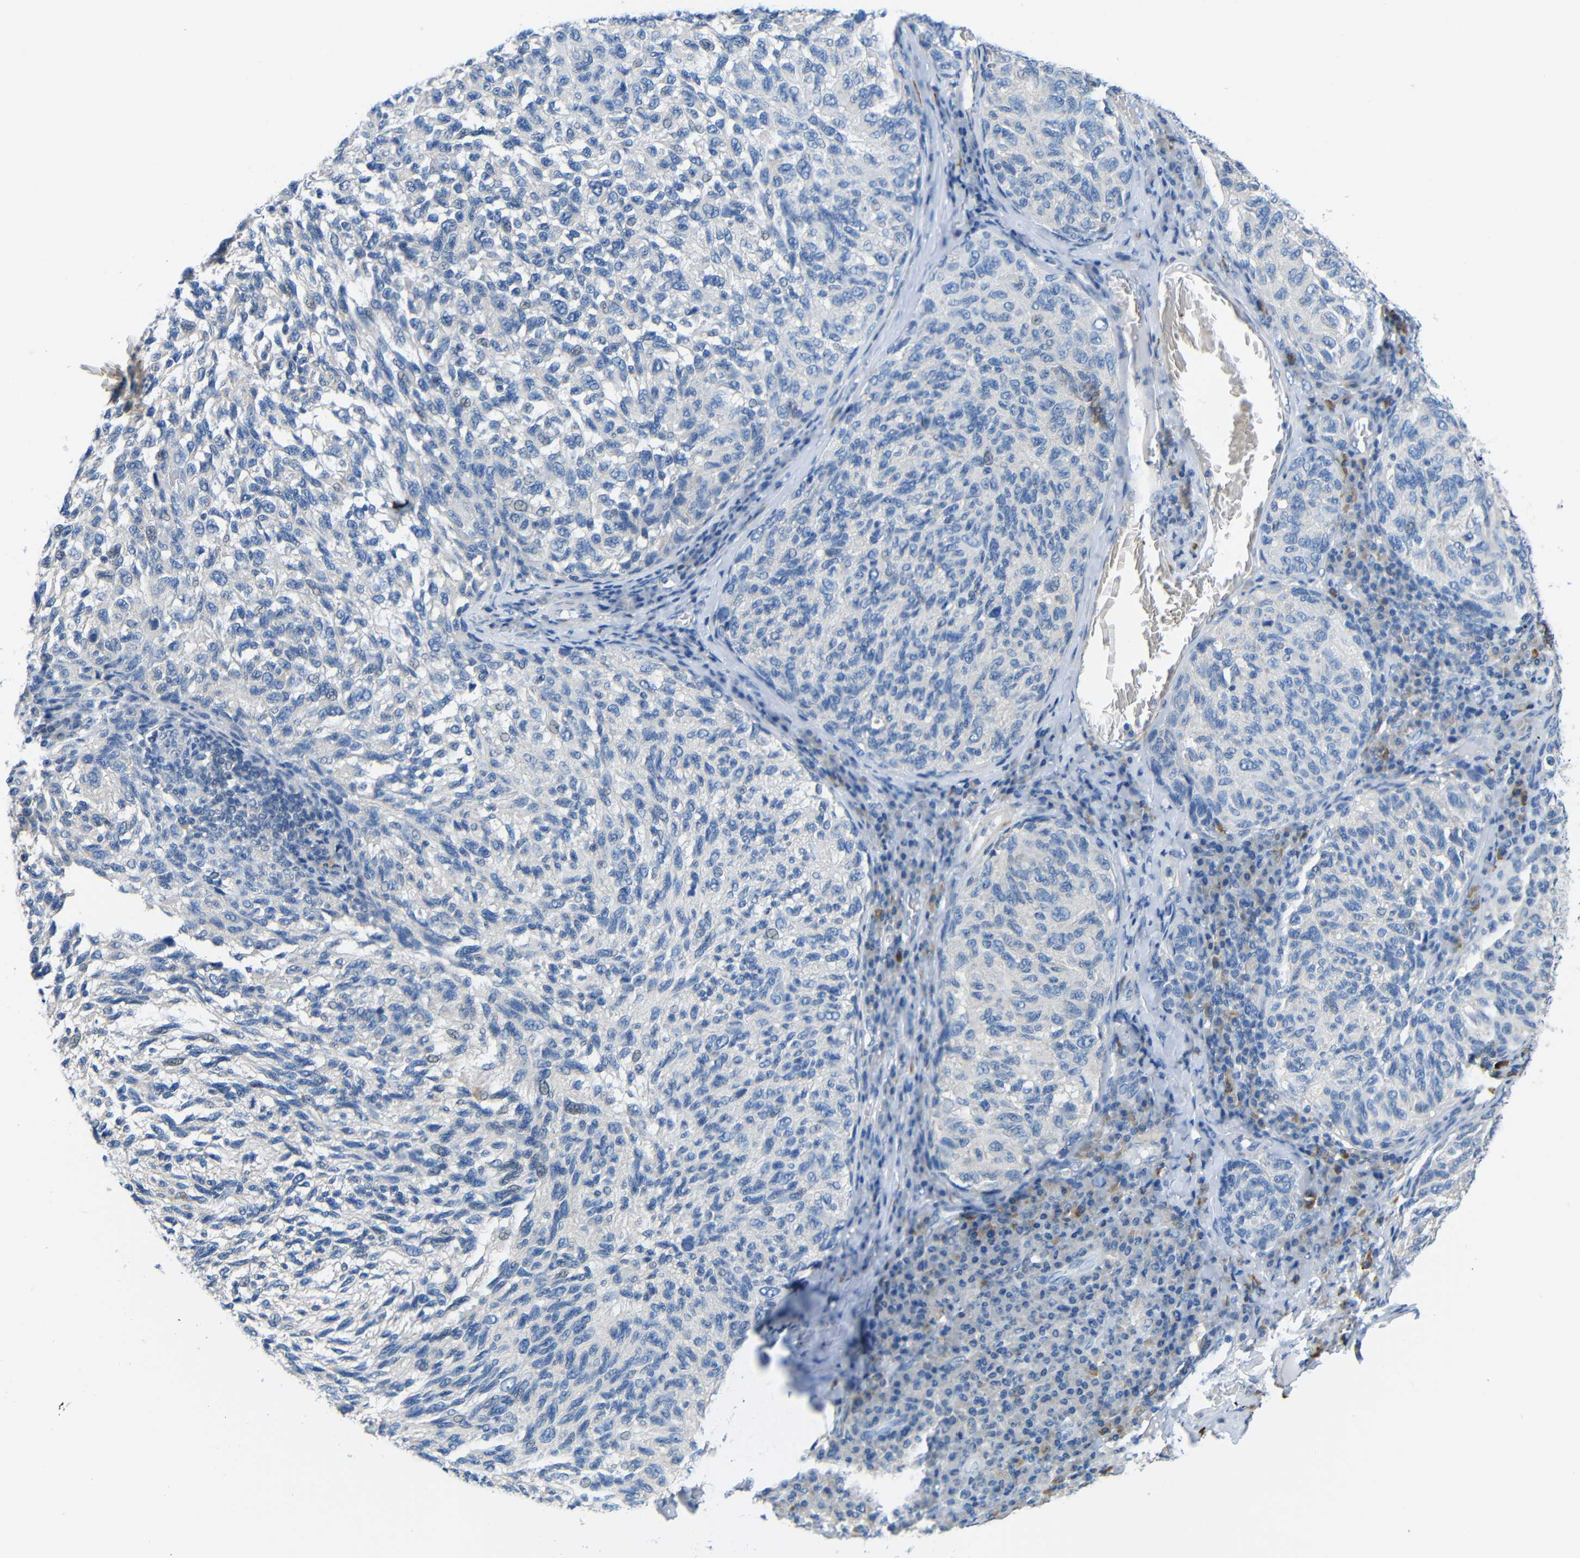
{"staining": {"intensity": "negative", "quantity": "none", "location": "none"}, "tissue": "melanoma", "cell_type": "Tumor cells", "image_type": "cancer", "snomed": [{"axis": "morphology", "description": "Malignant melanoma, NOS"}, {"axis": "topography", "description": "Skin"}], "caption": "Histopathology image shows no significant protein expression in tumor cells of melanoma.", "gene": "NEGR1", "patient": {"sex": "female", "age": 73}}